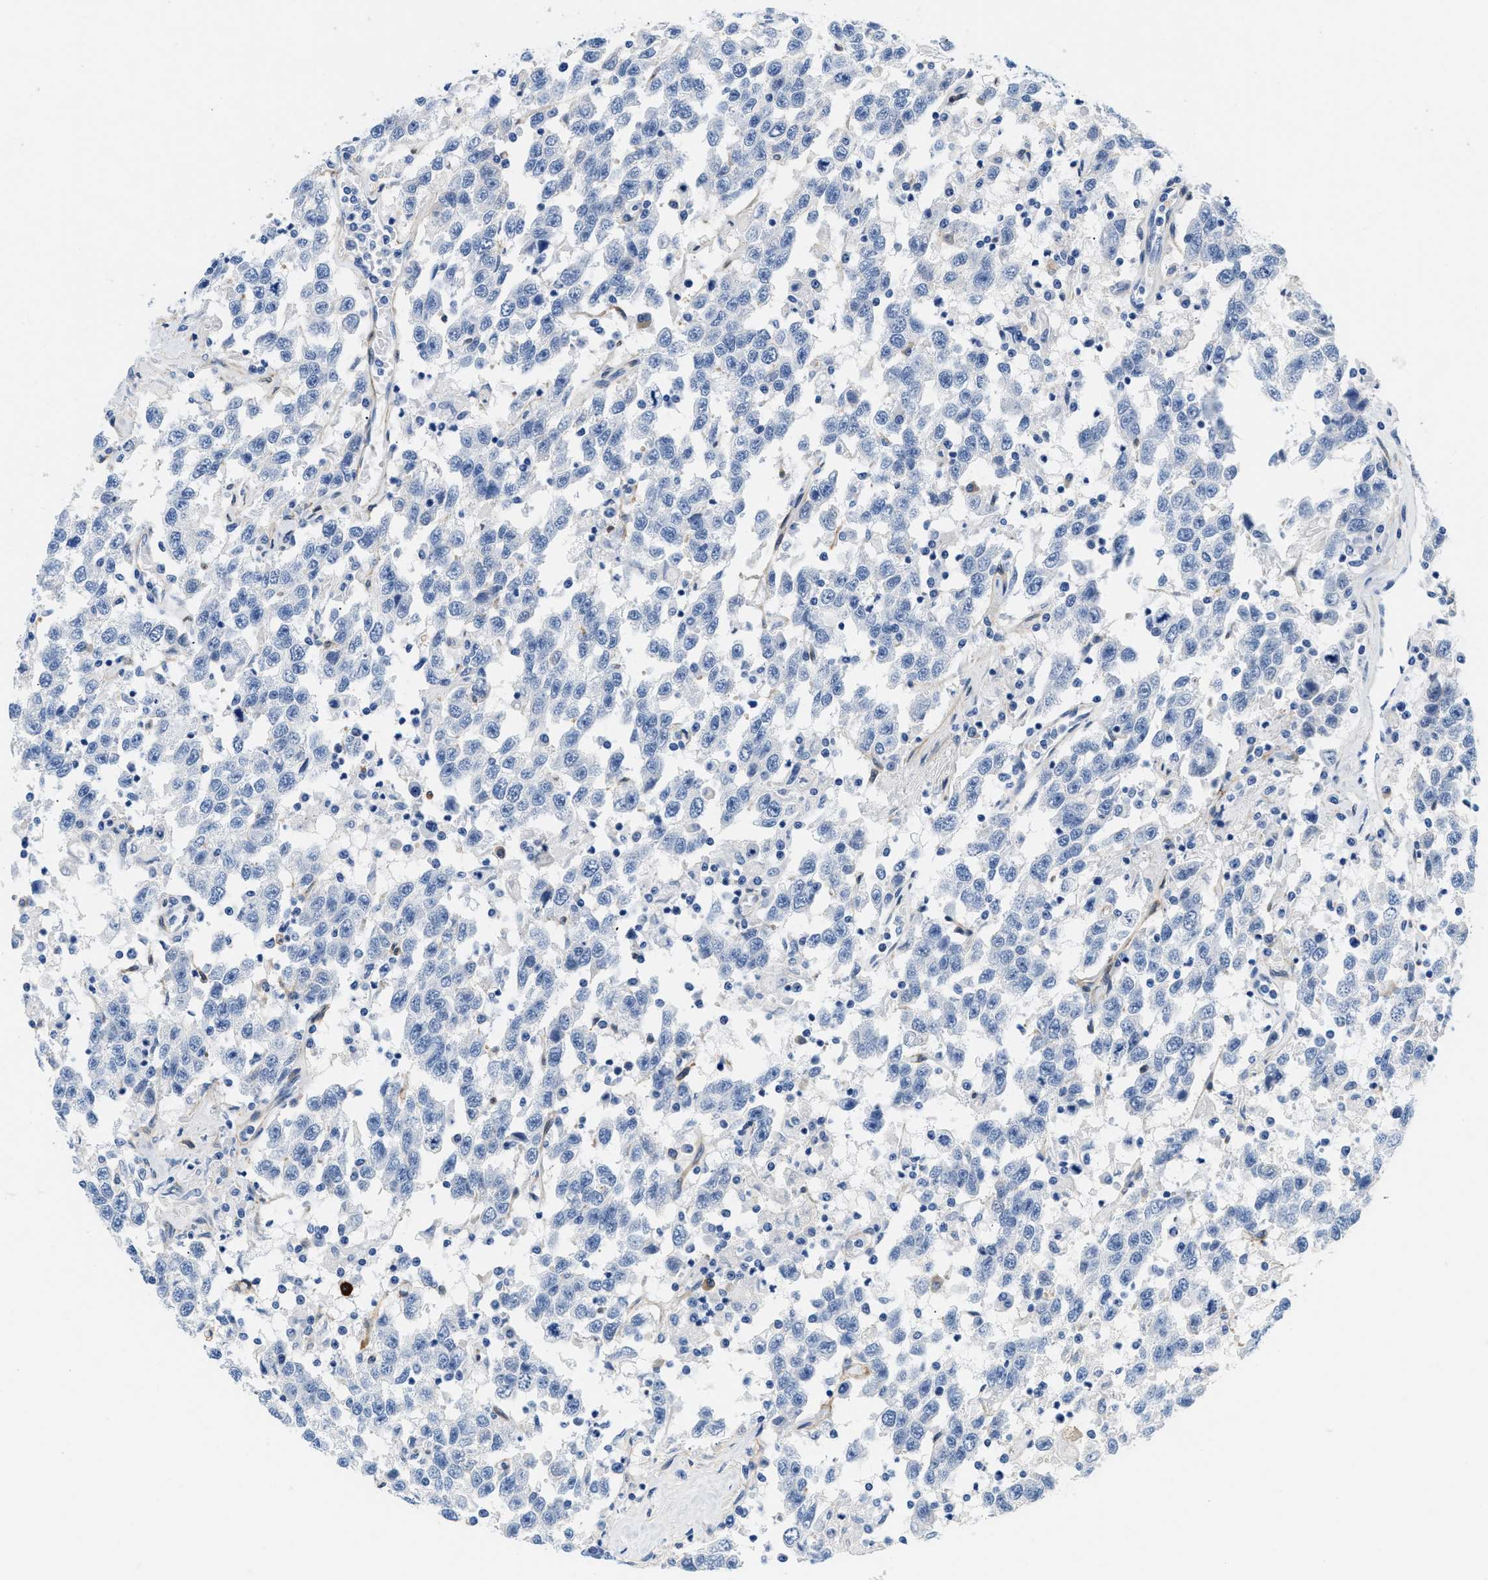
{"staining": {"intensity": "negative", "quantity": "none", "location": "none"}, "tissue": "testis cancer", "cell_type": "Tumor cells", "image_type": "cancer", "snomed": [{"axis": "morphology", "description": "Seminoma, NOS"}, {"axis": "topography", "description": "Testis"}], "caption": "Testis cancer stained for a protein using IHC reveals no staining tumor cells.", "gene": "PDGFRB", "patient": {"sex": "male", "age": 41}}